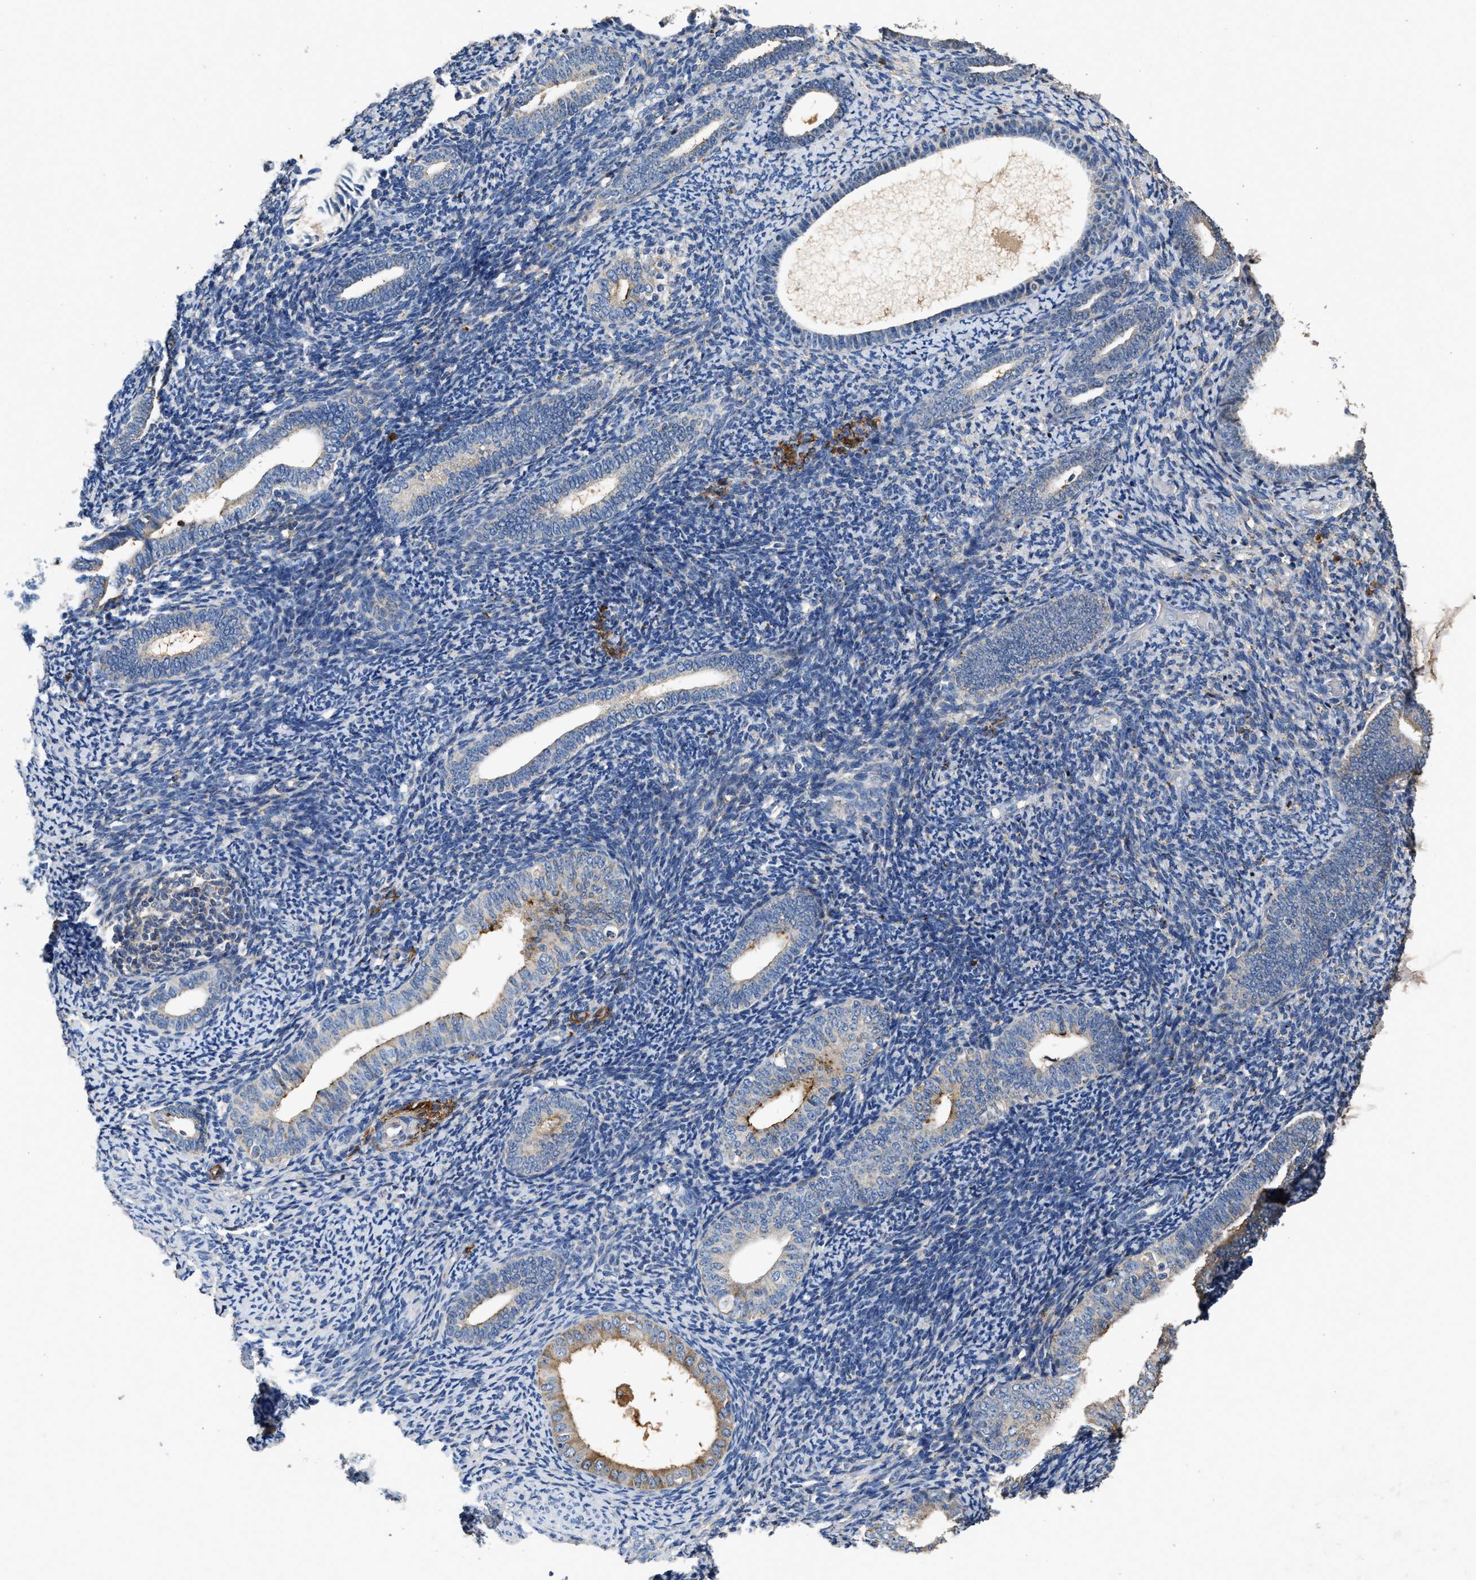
{"staining": {"intensity": "negative", "quantity": "none", "location": "none"}, "tissue": "endometrium", "cell_type": "Cells in endometrial stroma", "image_type": "normal", "snomed": [{"axis": "morphology", "description": "Normal tissue, NOS"}, {"axis": "topography", "description": "Endometrium"}], "caption": "Immunohistochemical staining of benign human endometrium displays no significant staining in cells in endometrial stroma. (DAB (3,3'-diaminobenzidine) immunohistochemistry (IHC) with hematoxylin counter stain).", "gene": "C3", "patient": {"sex": "female", "age": 66}}